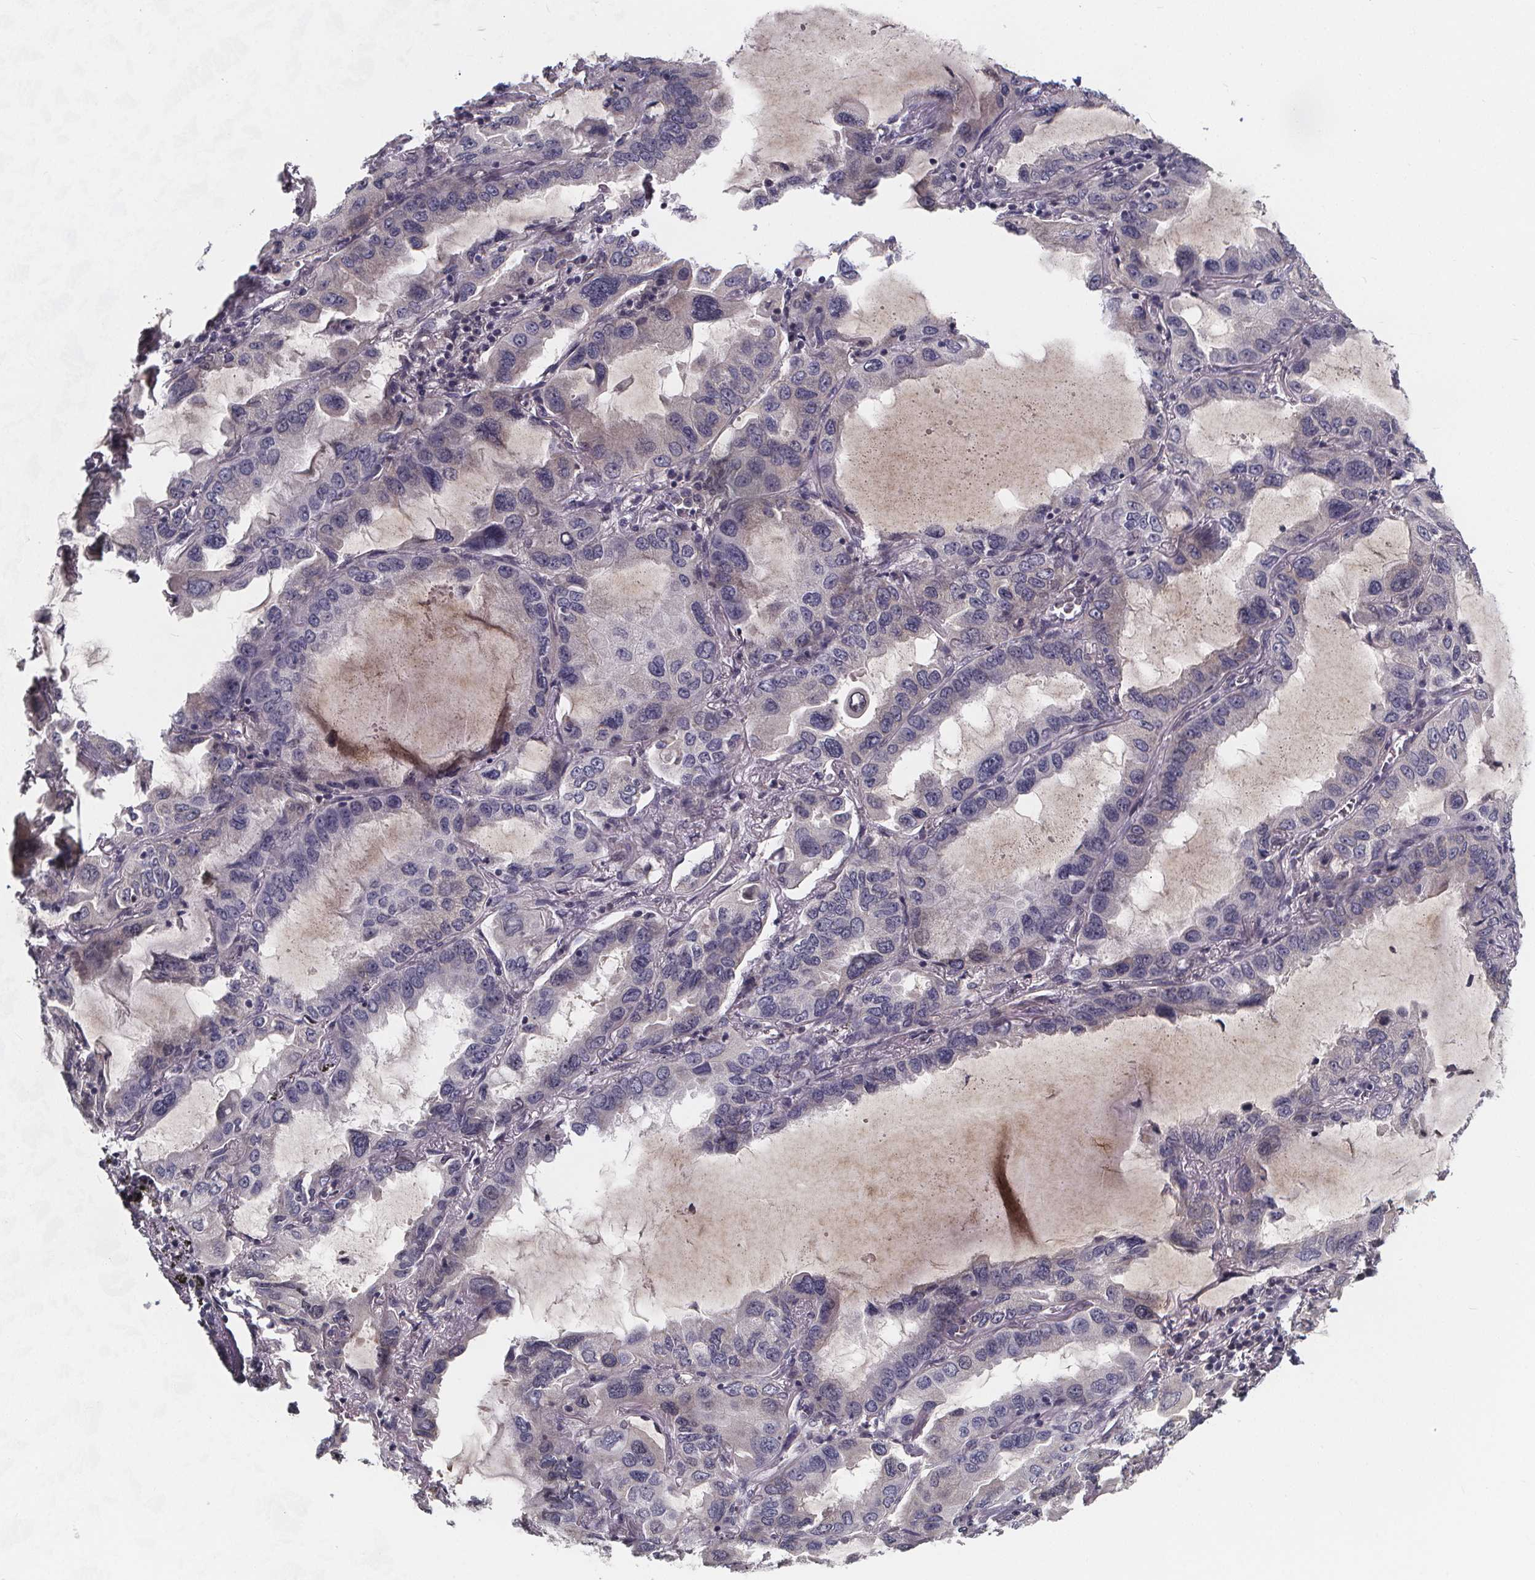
{"staining": {"intensity": "negative", "quantity": "none", "location": "none"}, "tissue": "lung cancer", "cell_type": "Tumor cells", "image_type": "cancer", "snomed": [{"axis": "morphology", "description": "Adenocarcinoma, NOS"}, {"axis": "topography", "description": "Lung"}], "caption": "Tumor cells are negative for protein expression in human lung cancer (adenocarcinoma).", "gene": "AGT", "patient": {"sex": "male", "age": 64}}